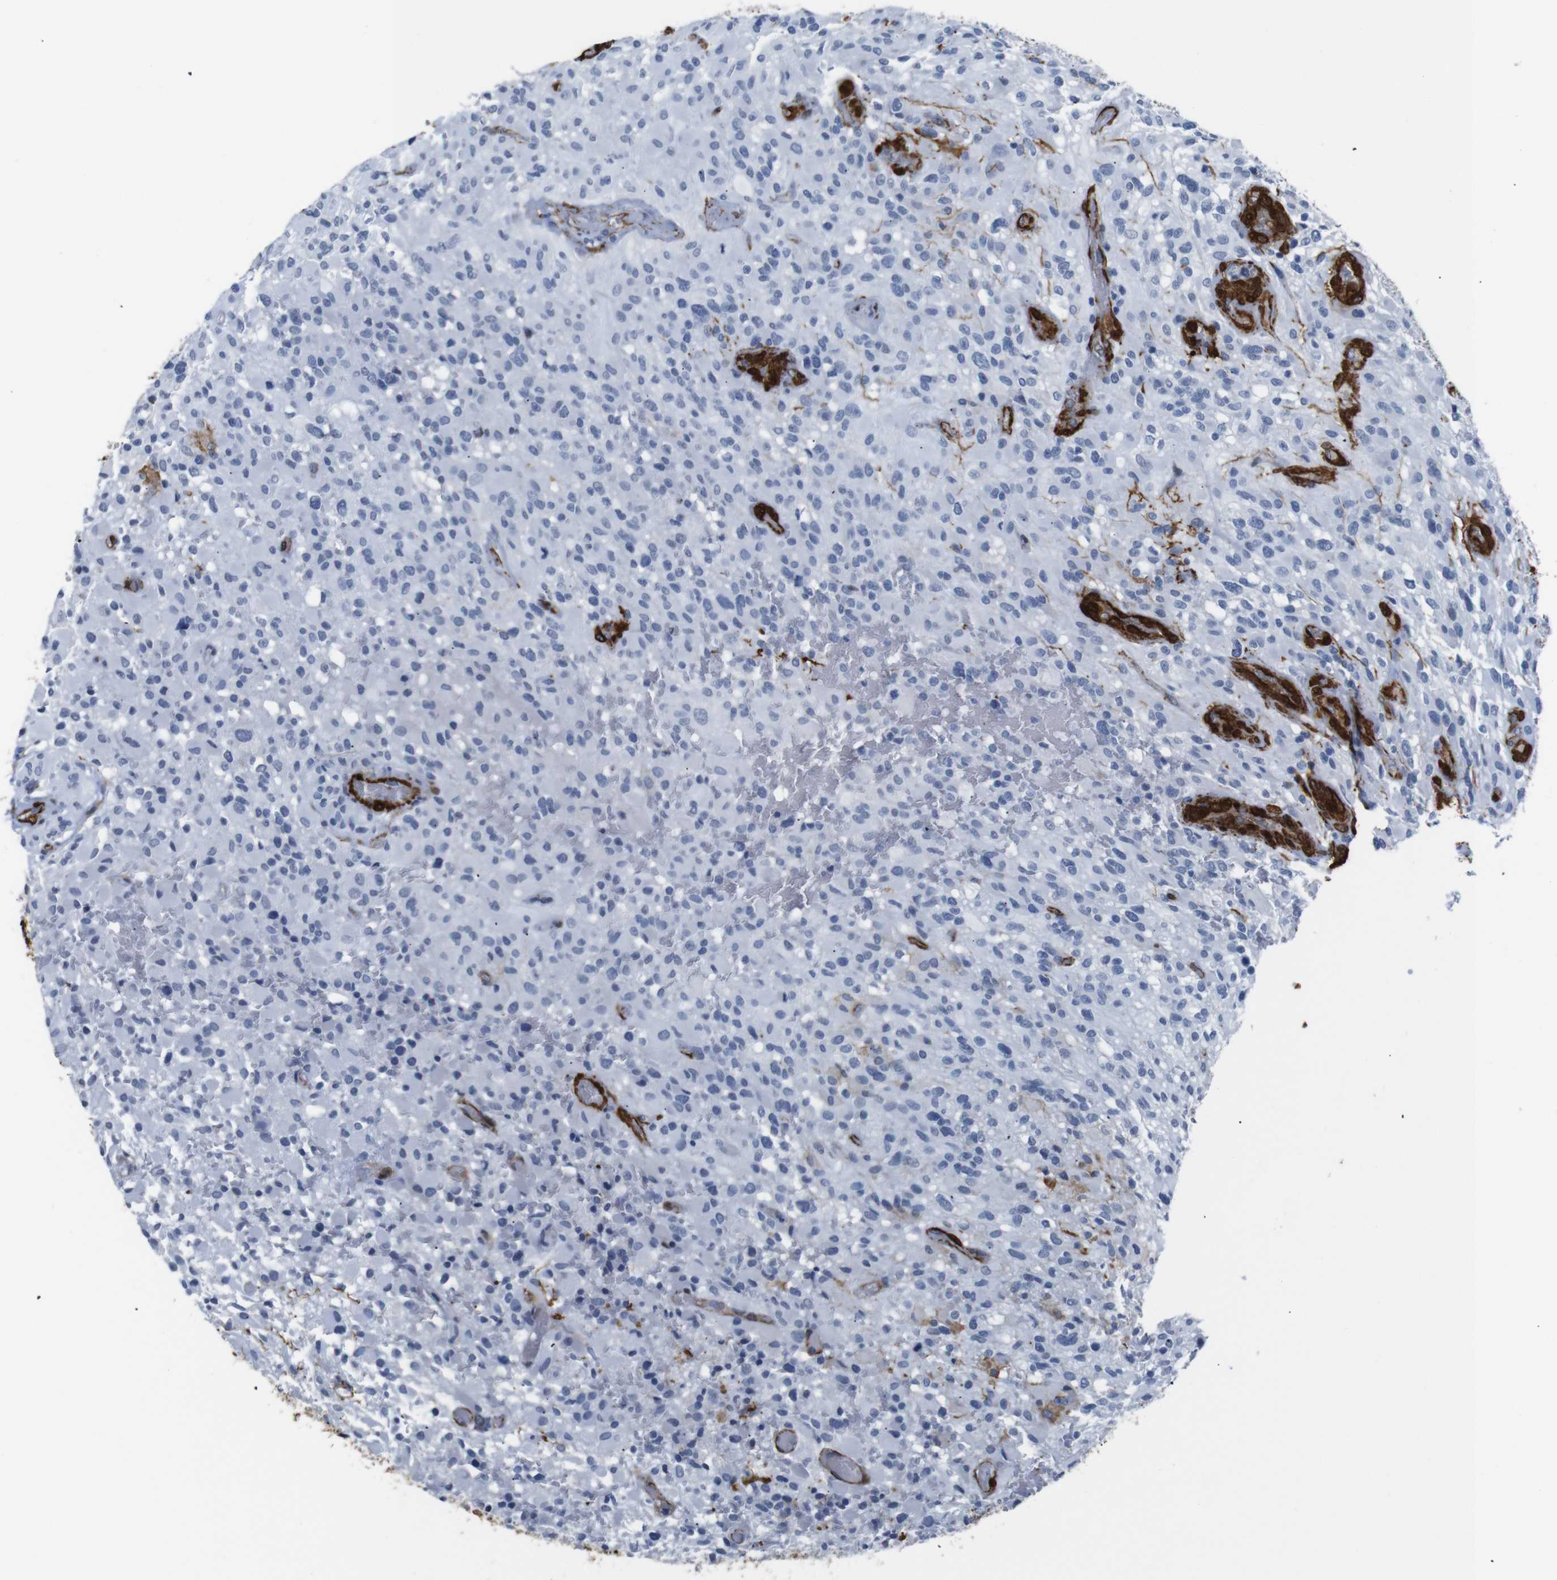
{"staining": {"intensity": "negative", "quantity": "none", "location": "none"}, "tissue": "glioma", "cell_type": "Tumor cells", "image_type": "cancer", "snomed": [{"axis": "morphology", "description": "Glioma, malignant, High grade"}, {"axis": "topography", "description": "Brain"}], "caption": "Immunohistochemistry (IHC) image of human malignant glioma (high-grade) stained for a protein (brown), which demonstrates no staining in tumor cells.", "gene": "ACTA2", "patient": {"sex": "male", "age": 71}}